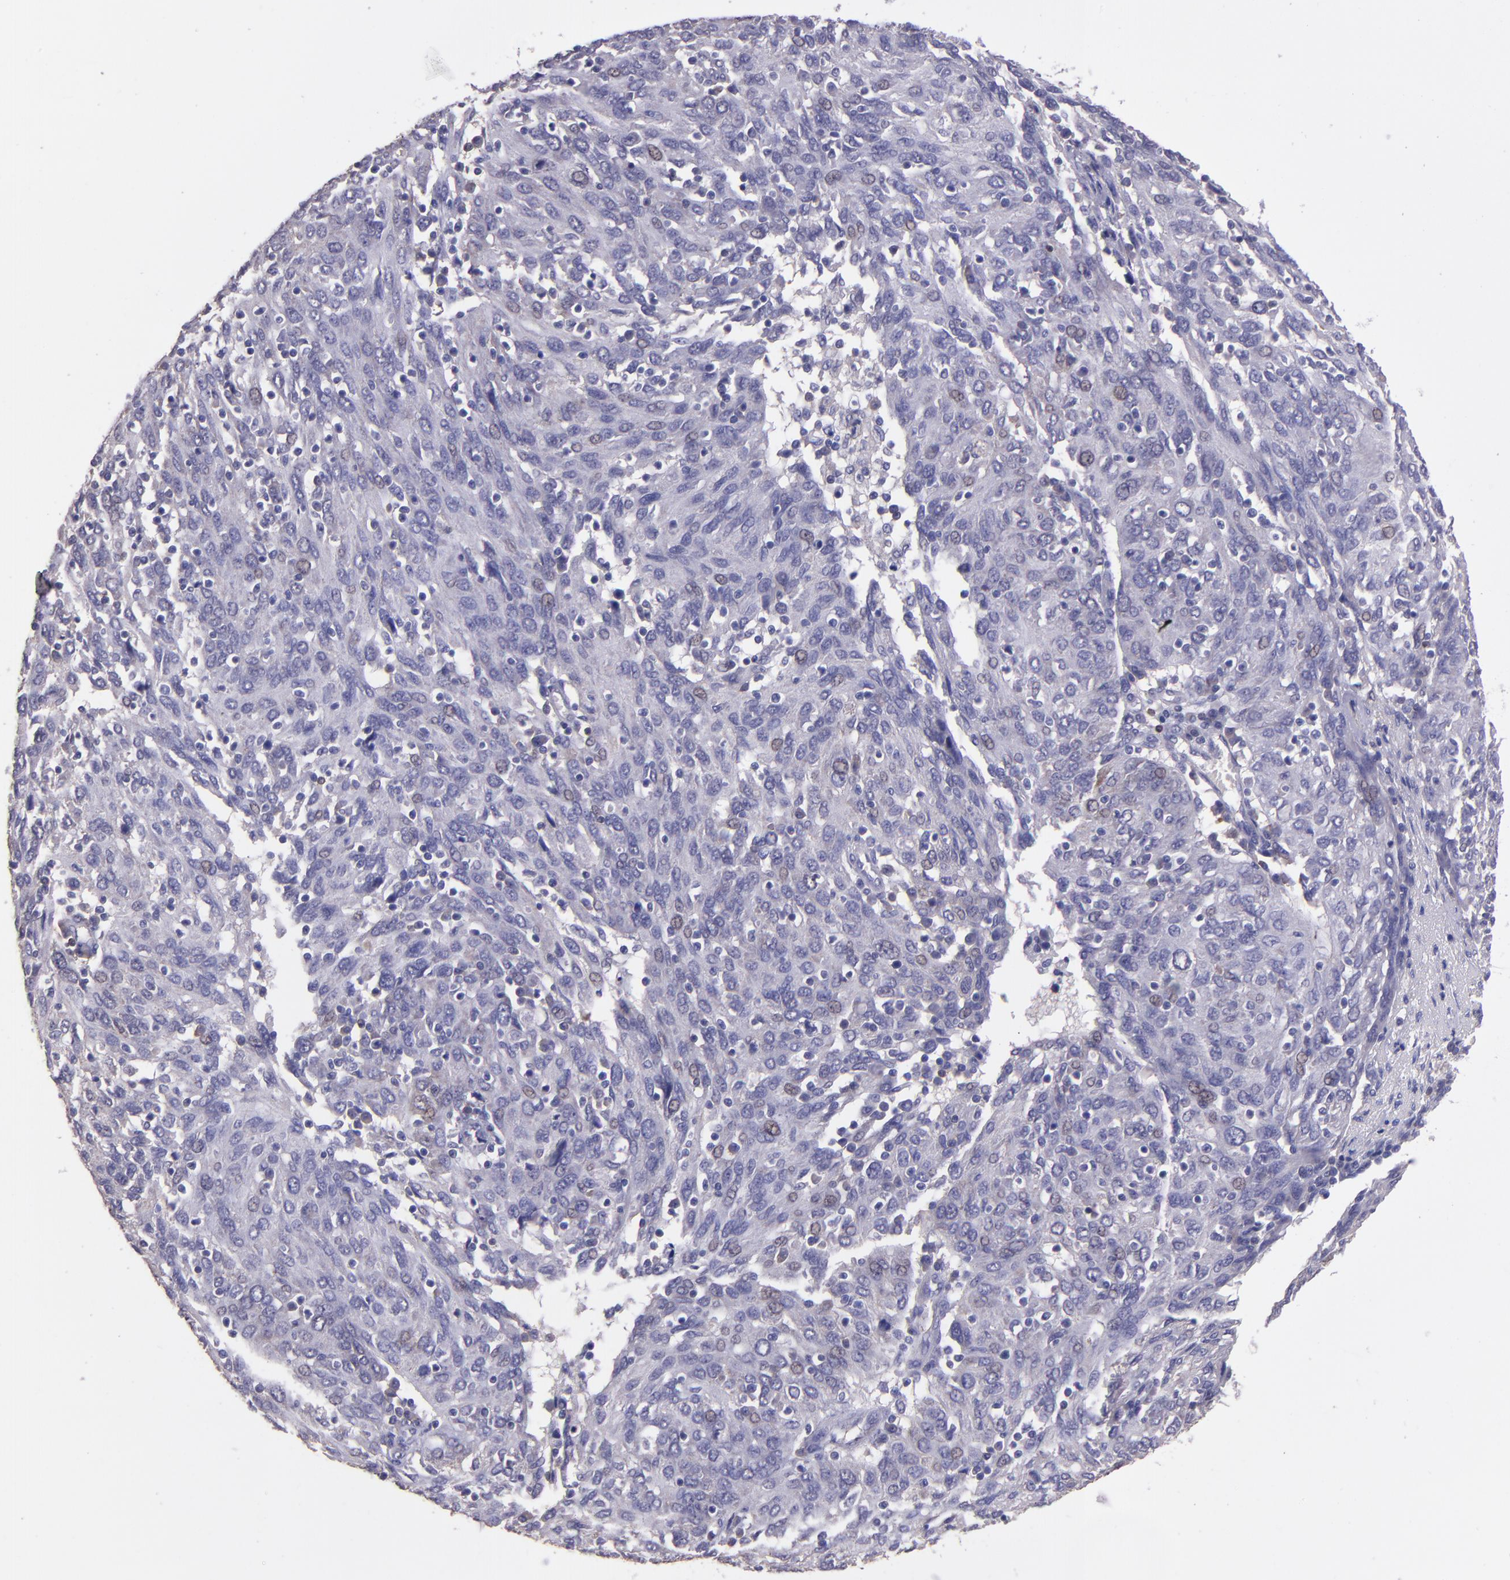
{"staining": {"intensity": "negative", "quantity": "none", "location": "none"}, "tissue": "ovarian cancer", "cell_type": "Tumor cells", "image_type": "cancer", "snomed": [{"axis": "morphology", "description": "Carcinoma, endometroid"}, {"axis": "topography", "description": "Ovary"}], "caption": "DAB (3,3'-diaminobenzidine) immunohistochemical staining of human endometroid carcinoma (ovarian) displays no significant positivity in tumor cells.", "gene": "PAPPA", "patient": {"sex": "female", "age": 50}}